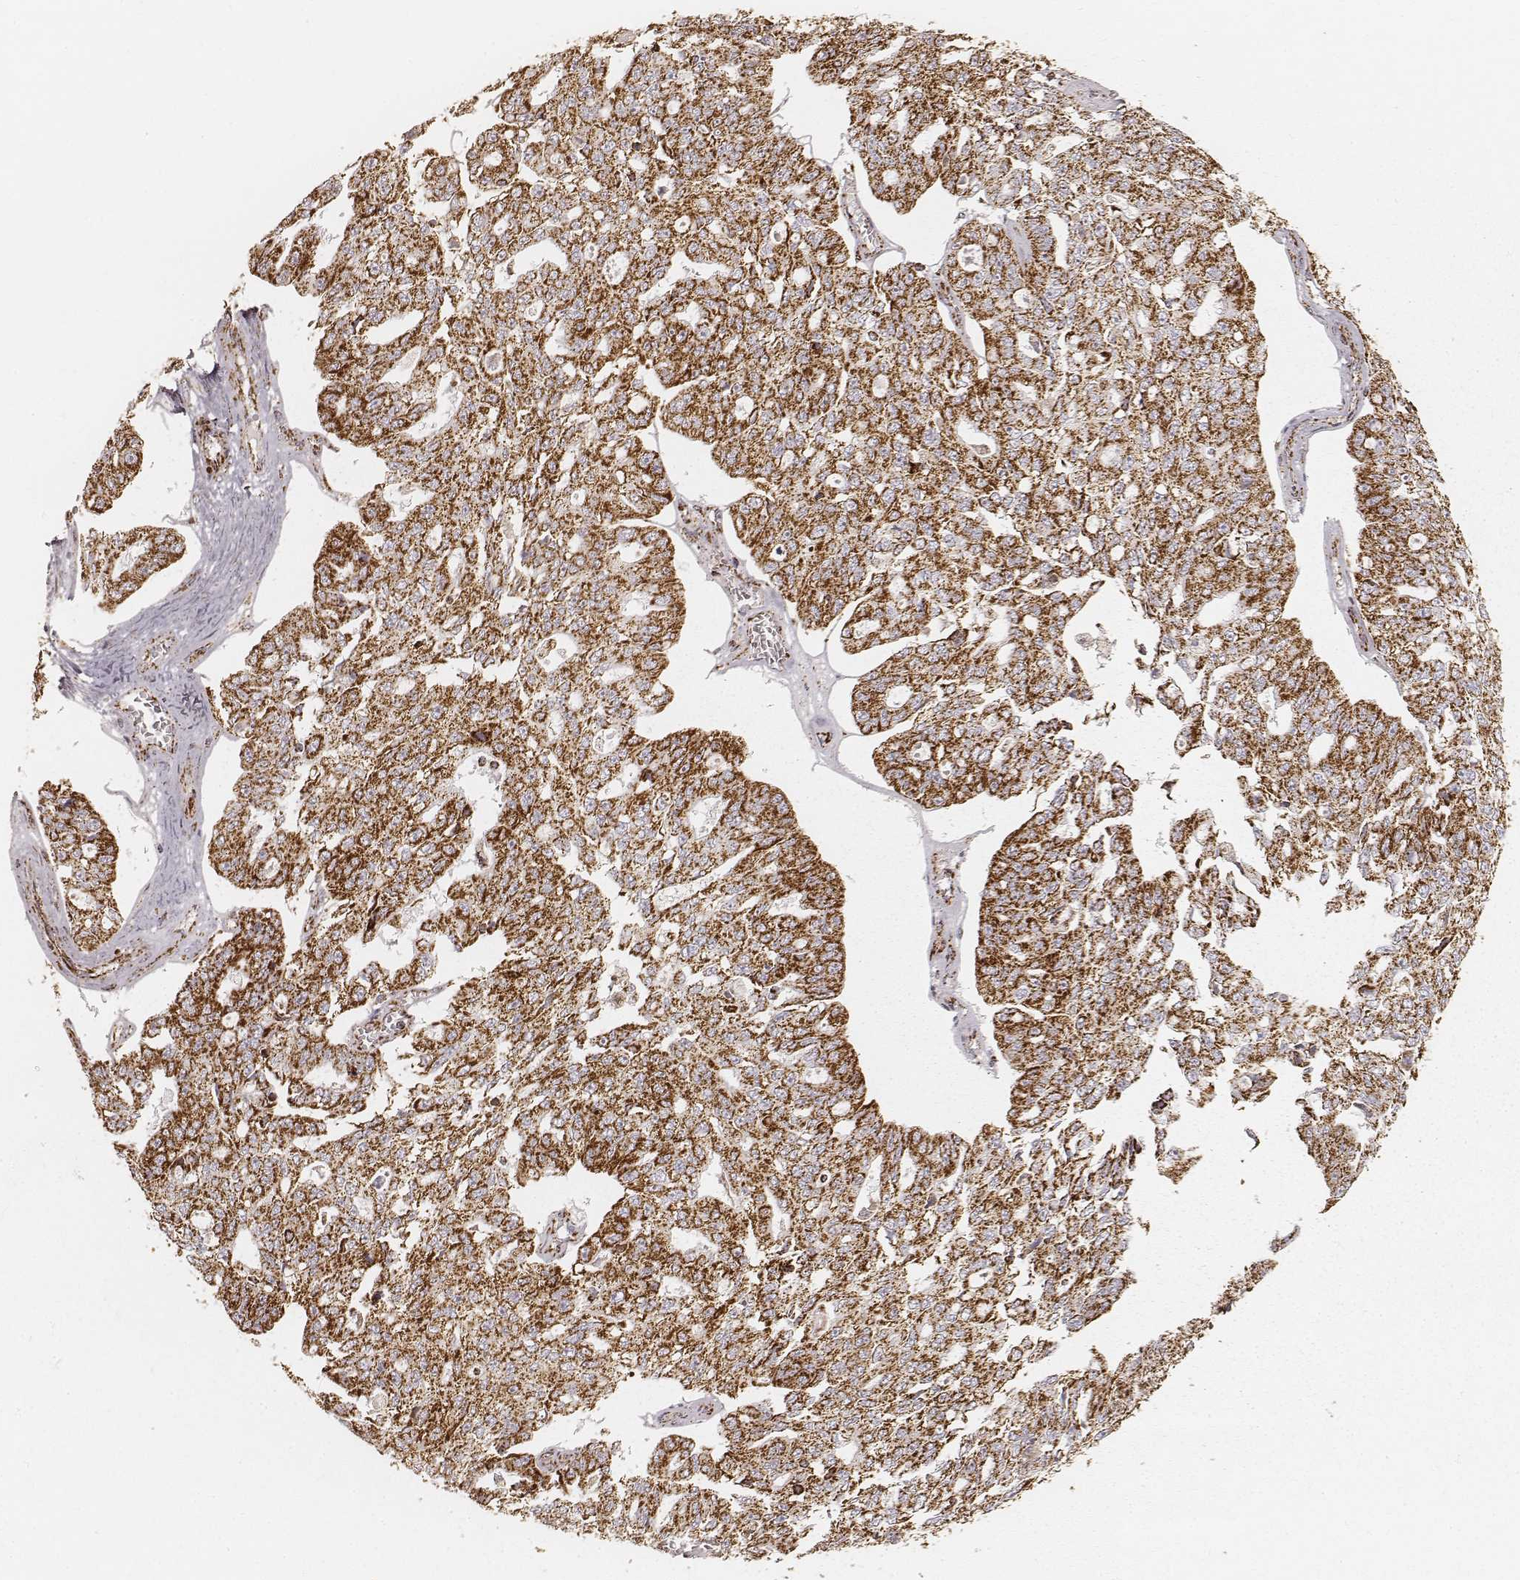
{"staining": {"intensity": "strong", "quantity": ">75%", "location": "cytoplasmic/membranous"}, "tissue": "ovarian cancer", "cell_type": "Tumor cells", "image_type": "cancer", "snomed": [{"axis": "morphology", "description": "Carcinoma, endometroid"}, {"axis": "topography", "description": "Ovary"}], "caption": "A brown stain shows strong cytoplasmic/membranous staining of a protein in human ovarian cancer tumor cells.", "gene": "CS", "patient": {"sex": "female", "age": 65}}